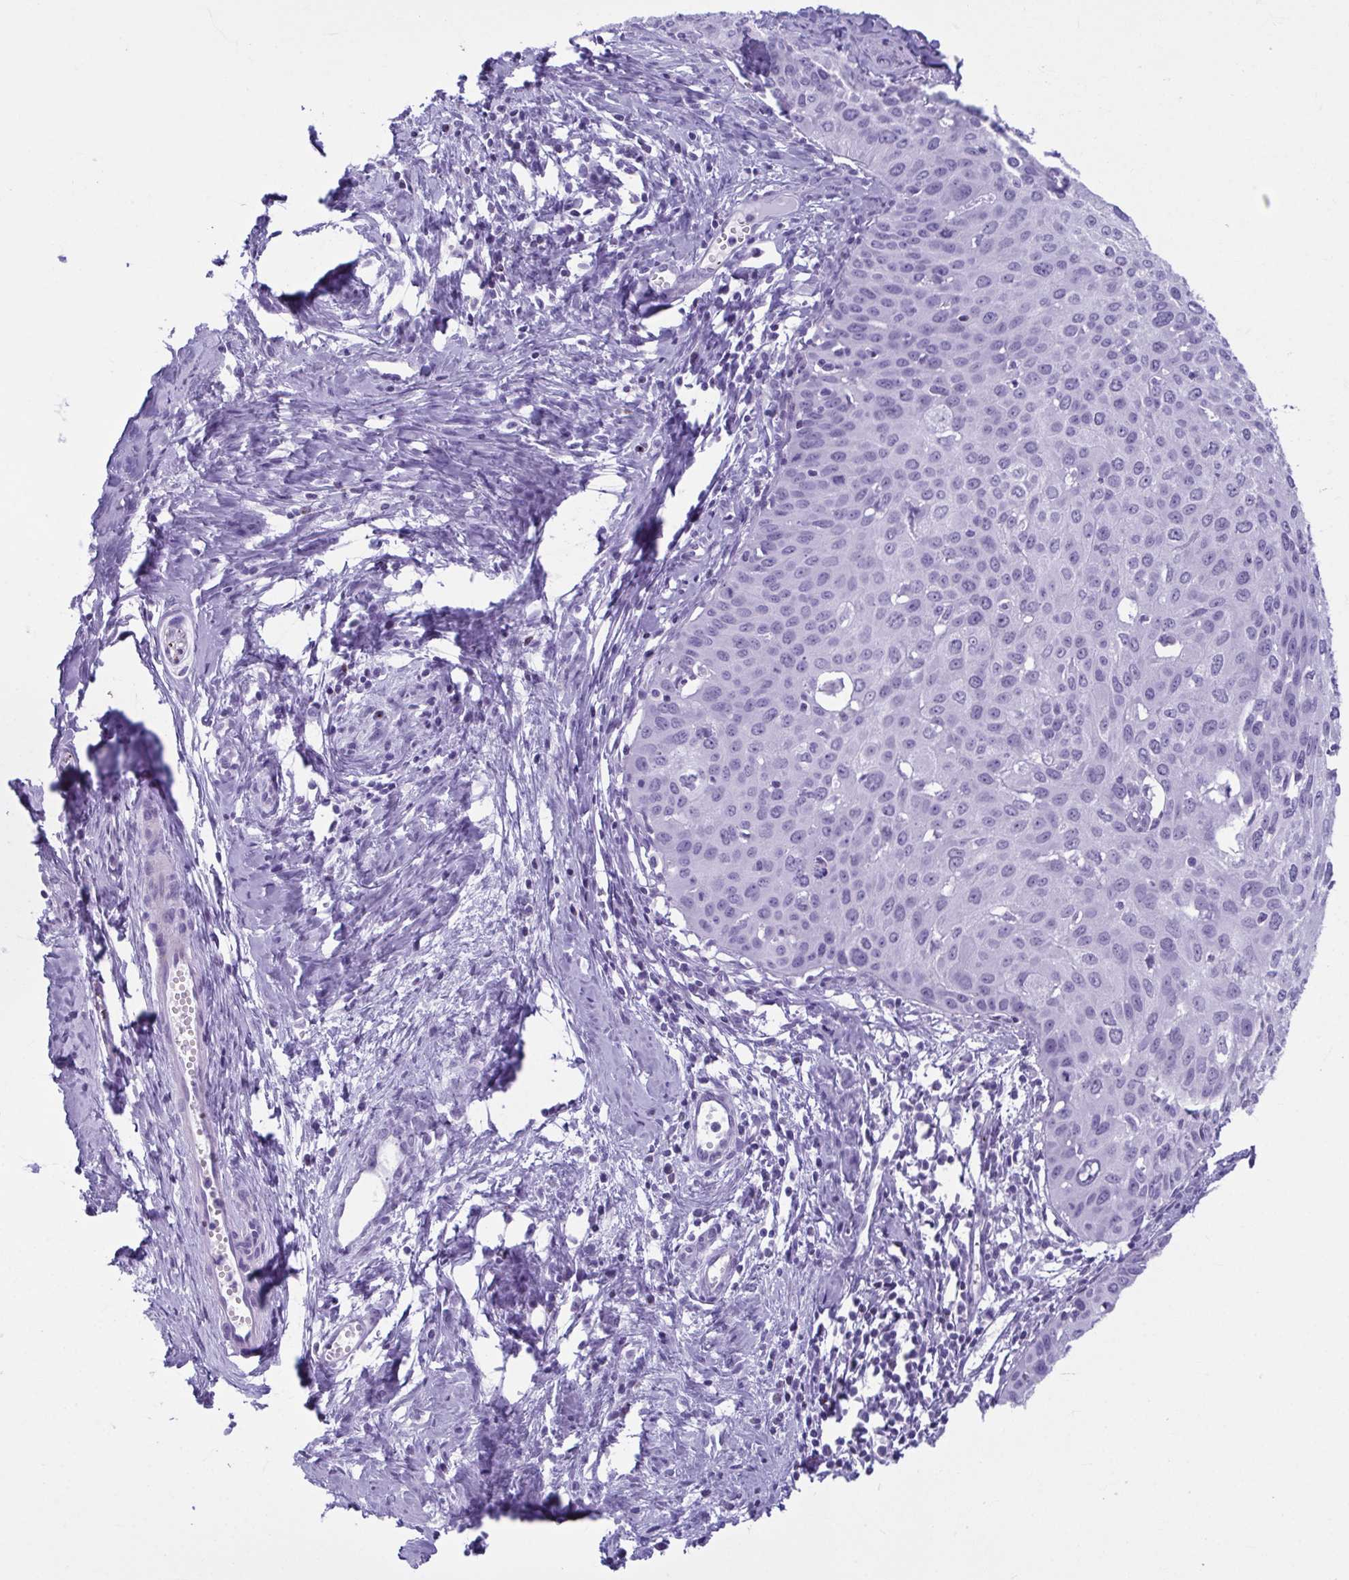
{"staining": {"intensity": "negative", "quantity": "none", "location": "none"}, "tissue": "cervical cancer", "cell_type": "Tumor cells", "image_type": "cancer", "snomed": [{"axis": "morphology", "description": "Squamous cell carcinoma, NOS"}, {"axis": "topography", "description": "Cervix"}], "caption": "High magnification brightfield microscopy of squamous cell carcinoma (cervical) stained with DAB (brown) and counterstained with hematoxylin (blue): tumor cells show no significant expression.", "gene": "TCEAL3", "patient": {"sex": "female", "age": 50}}